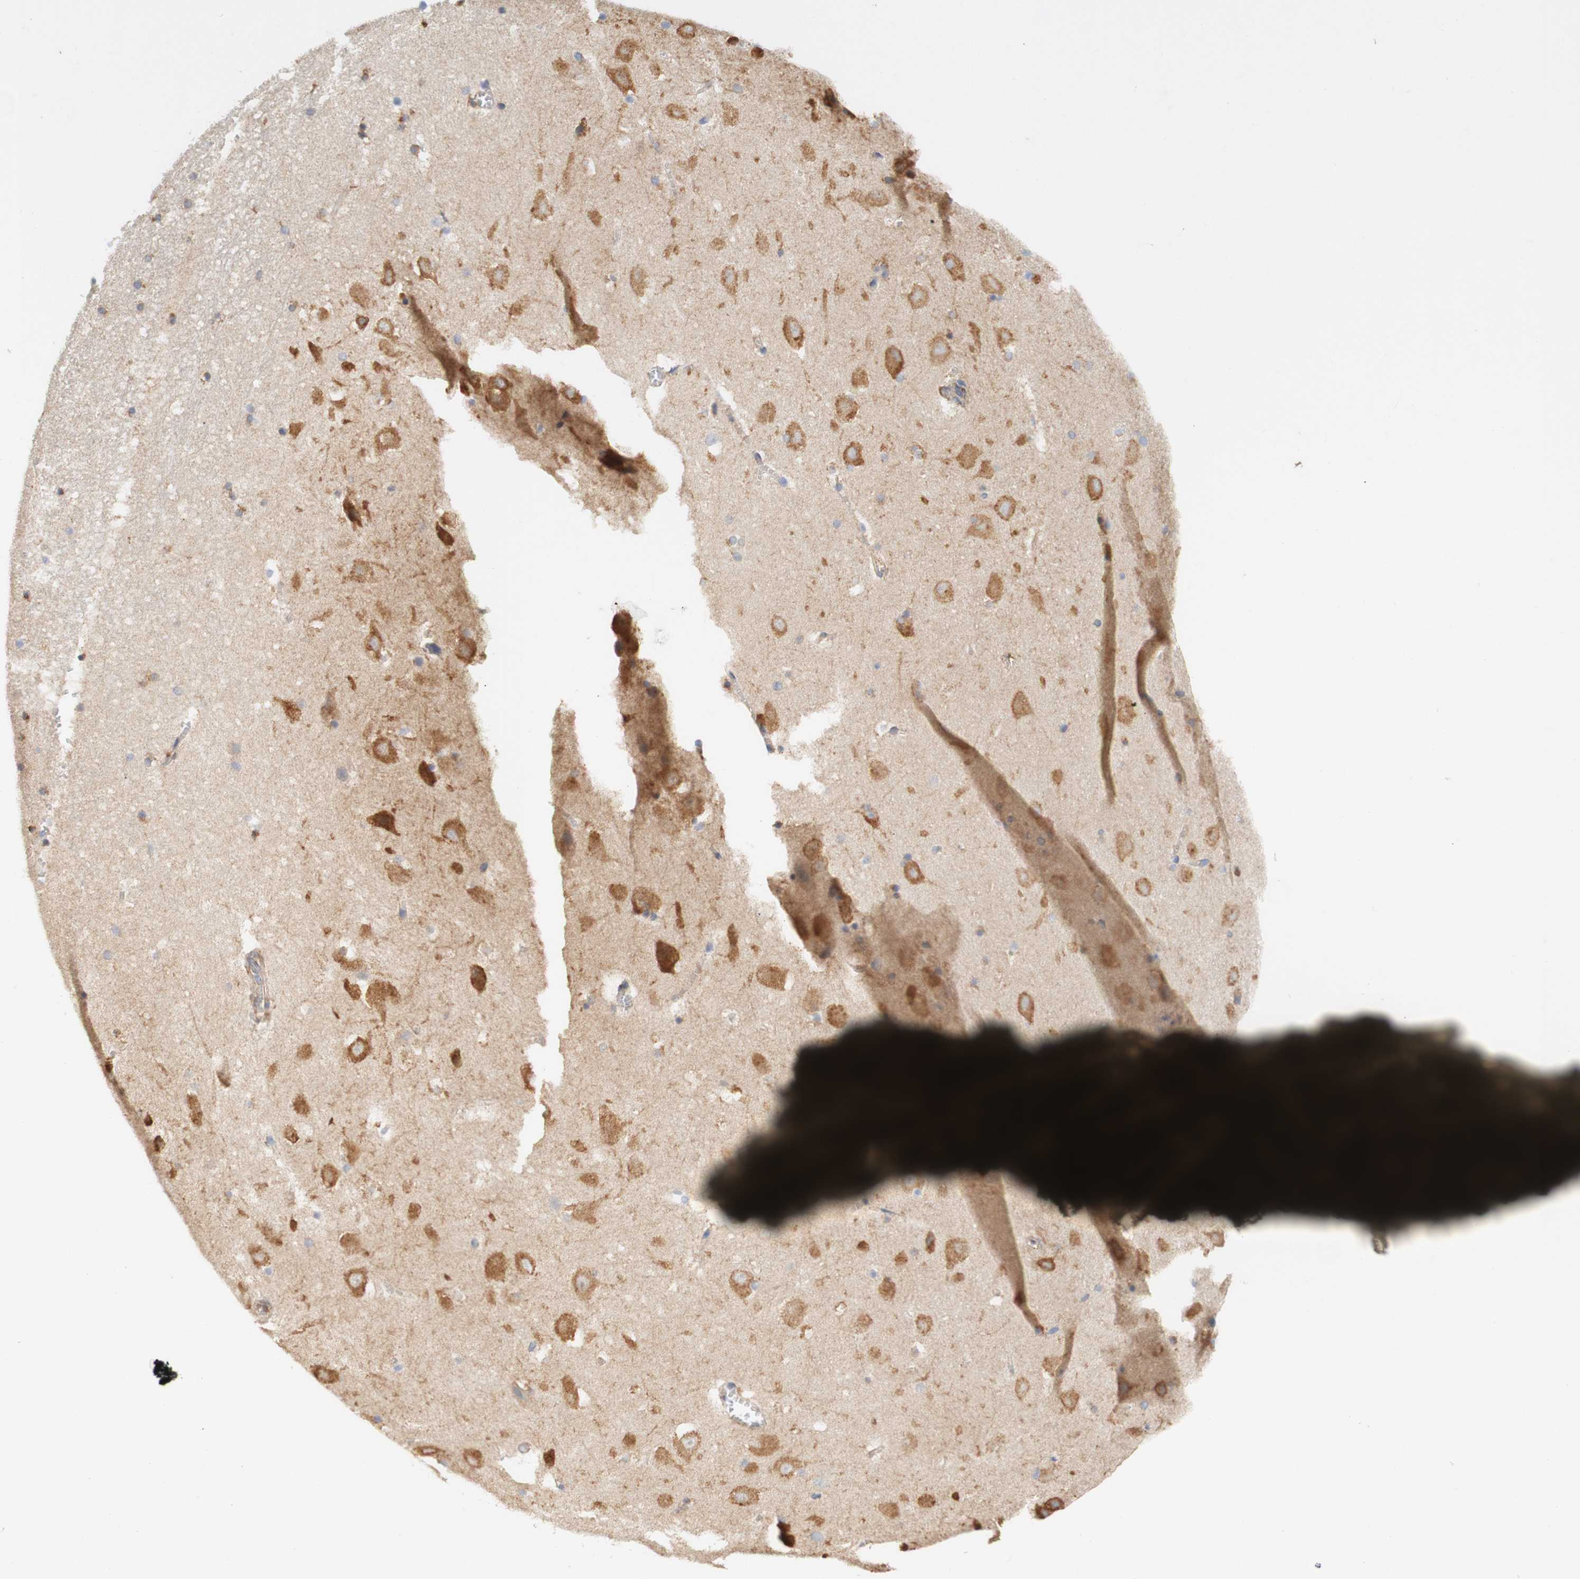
{"staining": {"intensity": "moderate", "quantity": "25%-75%", "location": "cytoplasmic/membranous"}, "tissue": "hippocampus", "cell_type": "Glial cells", "image_type": "normal", "snomed": [{"axis": "morphology", "description": "Normal tissue, NOS"}, {"axis": "topography", "description": "Hippocampus"}], "caption": "Immunohistochemistry photomicrograph of benign human hippocampus stained for a protein (brown), which exhibits medium levels of moderate cytoplasmic/membranous positivity in approximately 25%-75% of glial cells.", "gene": "EIF2AK4", "patient": {"sex": "male", "age": 45}}